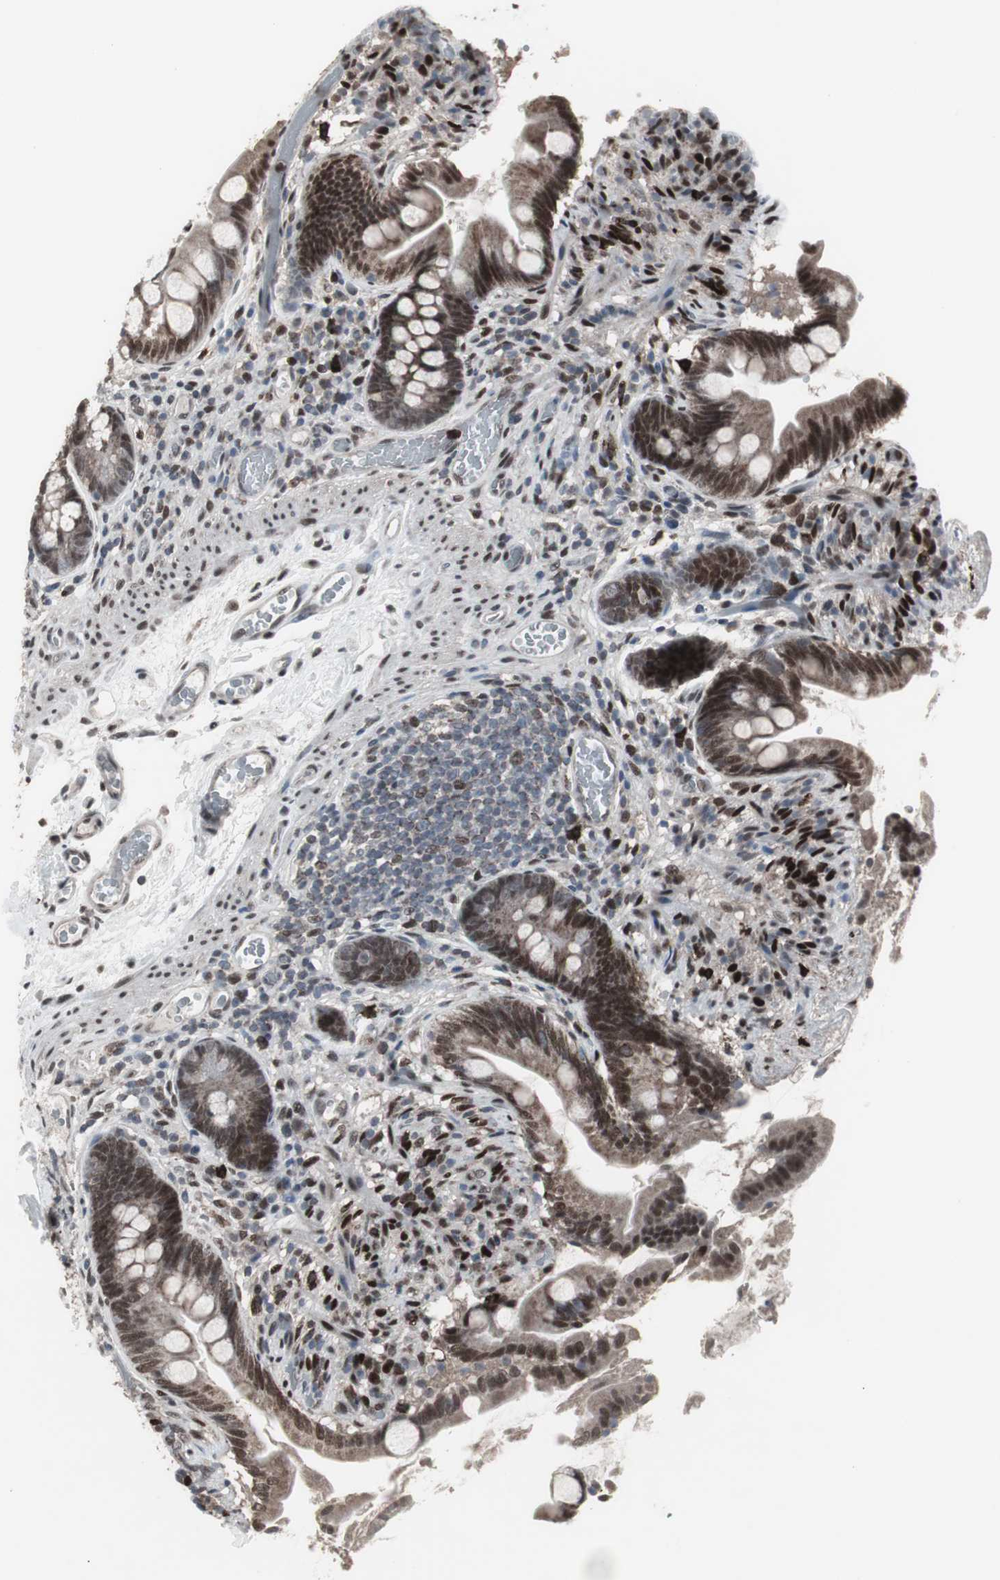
{"staining": {"intensity": "moderate", "quantity": ">75%", "location": "nuclear"}, "tissue": "small intestine", "cell_type": "Glandular cells", "image_type": "normal", "snomed": [{"axis": "morphology", "description": "Normal tissue, NOS"}, {"axis": "topography", "description": "Small intestine"}], "caption": "Immunohistochemical staining of normal small intestine exhibits >75% levels of moderate nuclear protein positivity in about >75% of glandular cells. (IHC, brightfield microscopy, high magnification).", "gene": "RXRA", "patient": {"sex": "female", "age": 56}}